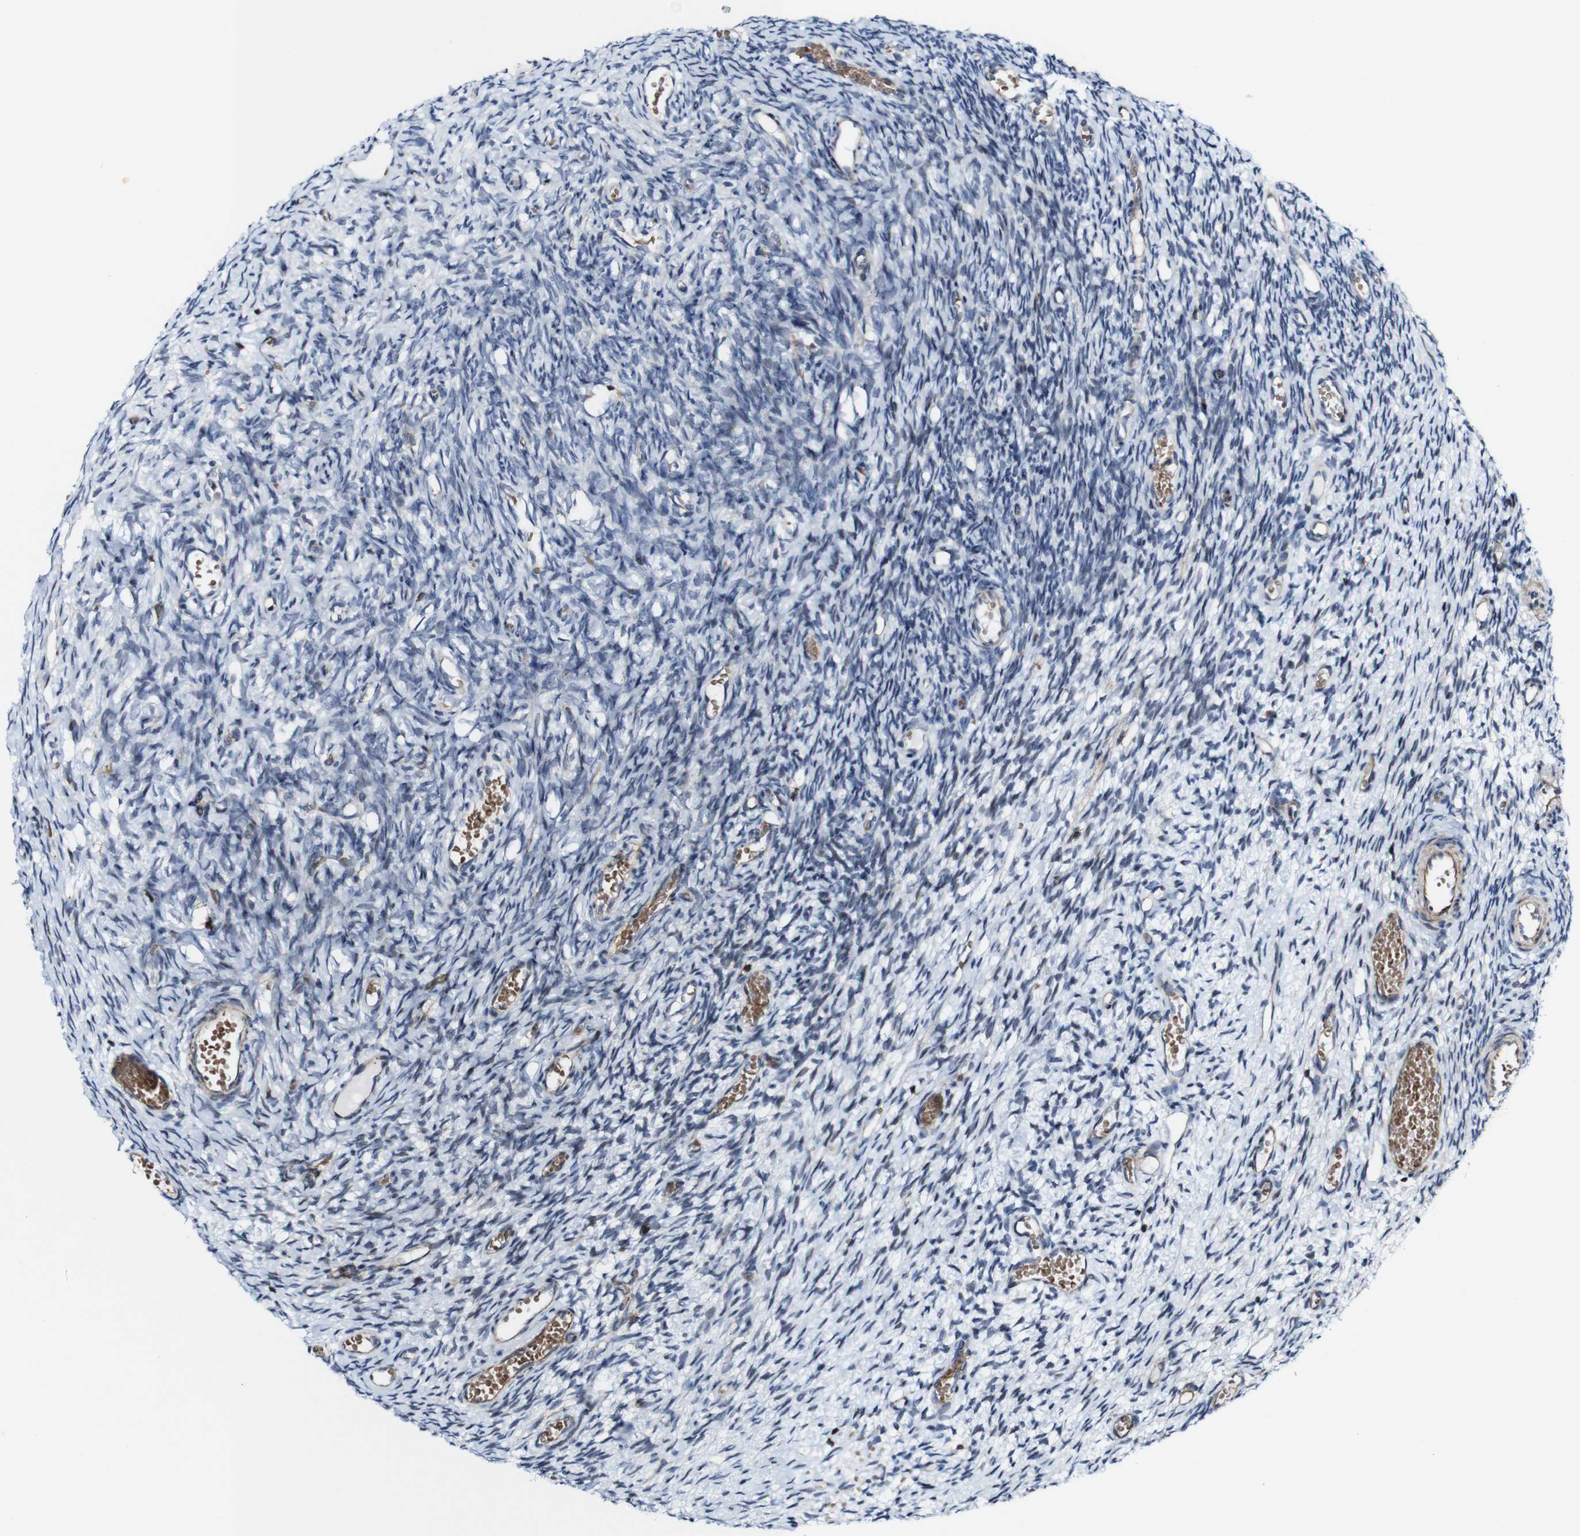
{"staining": {"intensity": "weak", "quantity": ">75%", "location": "cytoplasmic/membranous"}, "tissue": "ovary", "cell_type": "Follicle cells", "image_type": "normal", "snomed": [{"axis": "morphology", "description": "Normal tissue, NOS"}, {"axis": "topography", "description": "Ovary"}], "caption": "Brown immunohistochemical staining in benign human ovary demonstrates weak cytoplasmic/membranous positivity in about >75% of follicle cells. (DAB IHC with brightfield microscopy, high magnification).", "gene": "JAK2", "patient": {"sex": "female", "age": 35}}